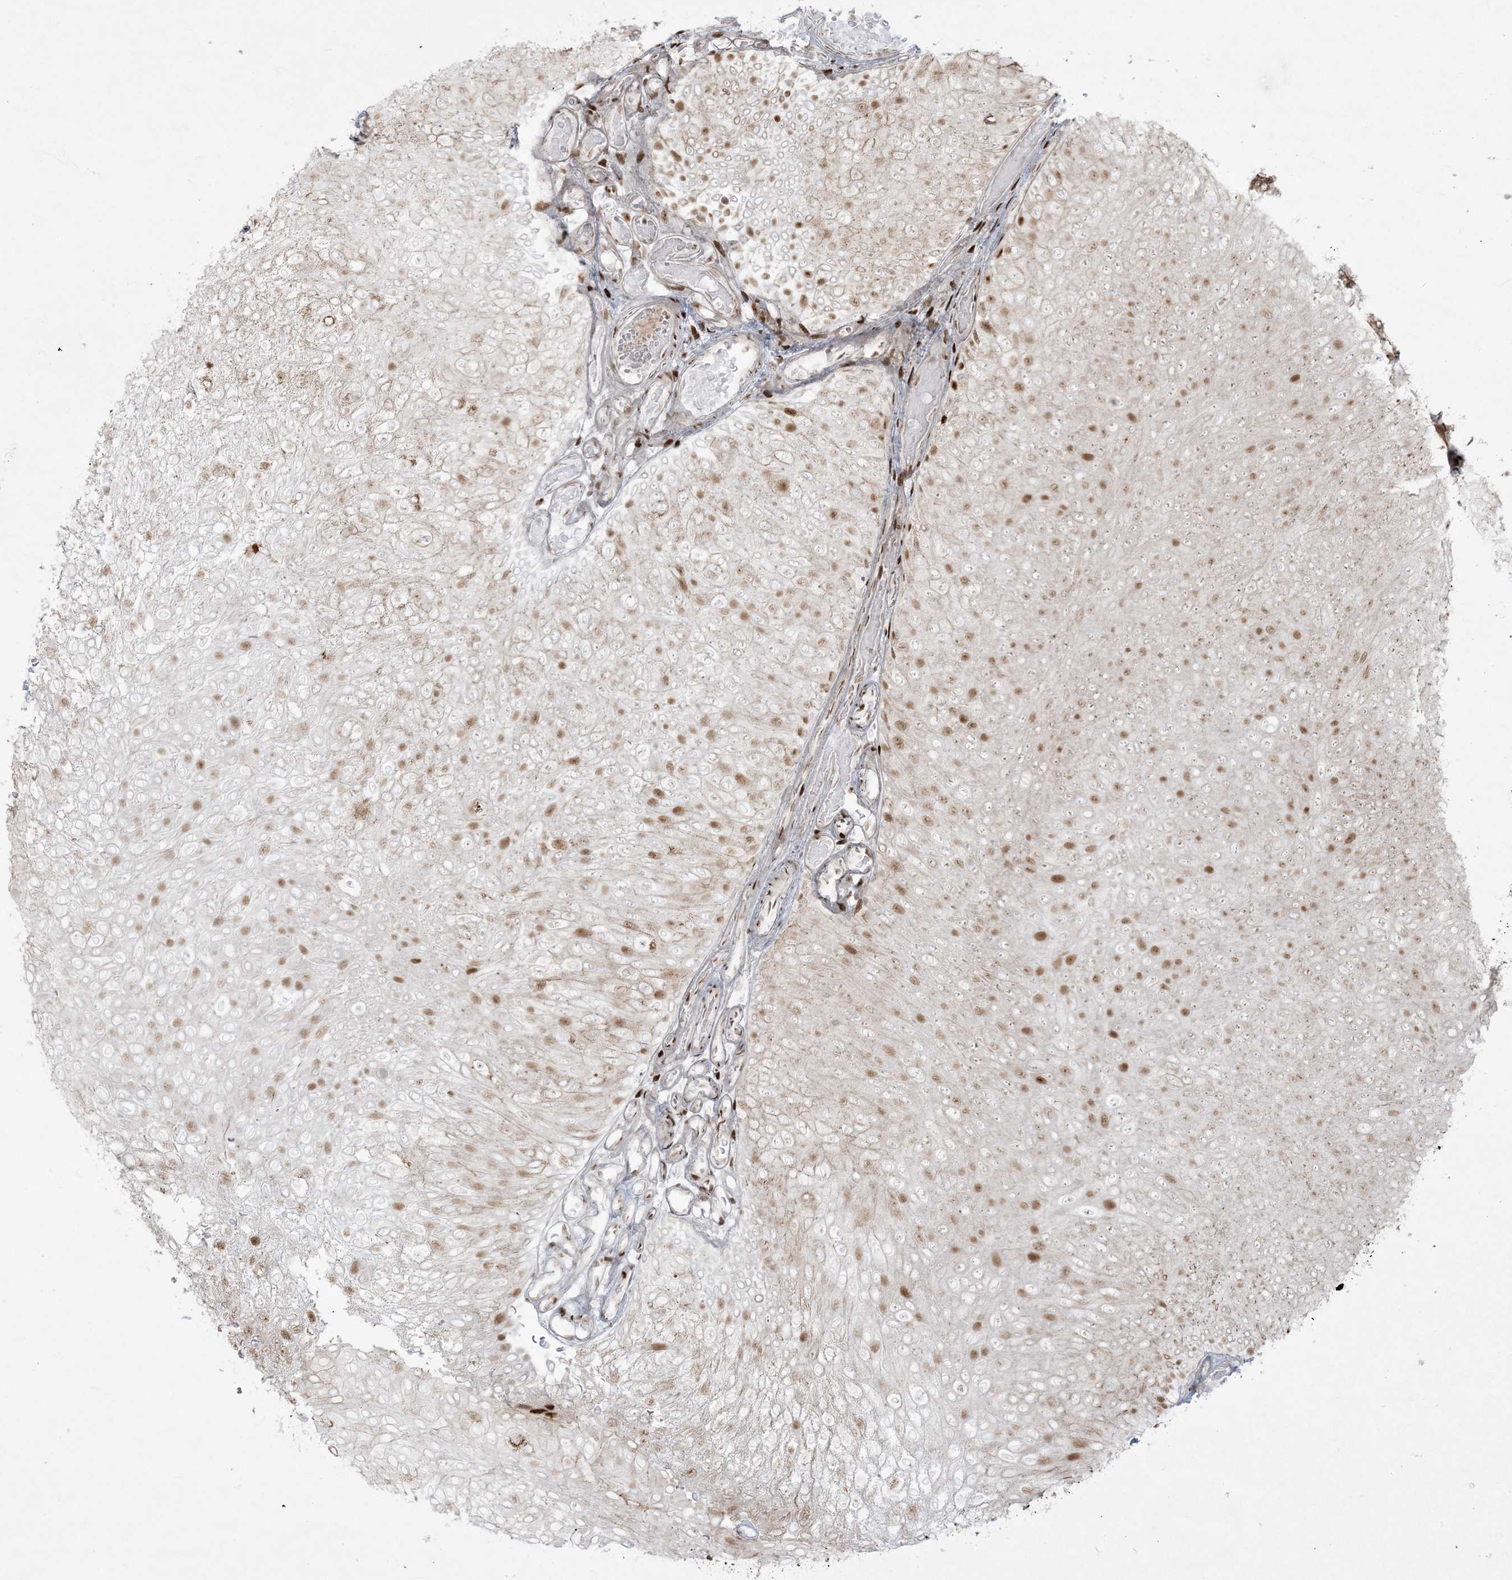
{"staining": {"intensity": "moderate", "quantity": "25%-75%", "location": "nuclear"}, "tissue": "urothelial cancer", "cell_type": "Tumor cells", "image_type": "cancer", "snomed": [{"axis": "morphology", "description": "Urothelial carcinoma, Low grade"}, {"axis": "topography", "description": "Urinary bladder"}], "caption": "Immunohistochemical staining of urothelial carcinoma (low-grade) reveals moderate nuclear protein expression in approximately 25%-75% of tumor cells.", "gene": "RBM10", "patient": {"sex": "male", "age": 78}}